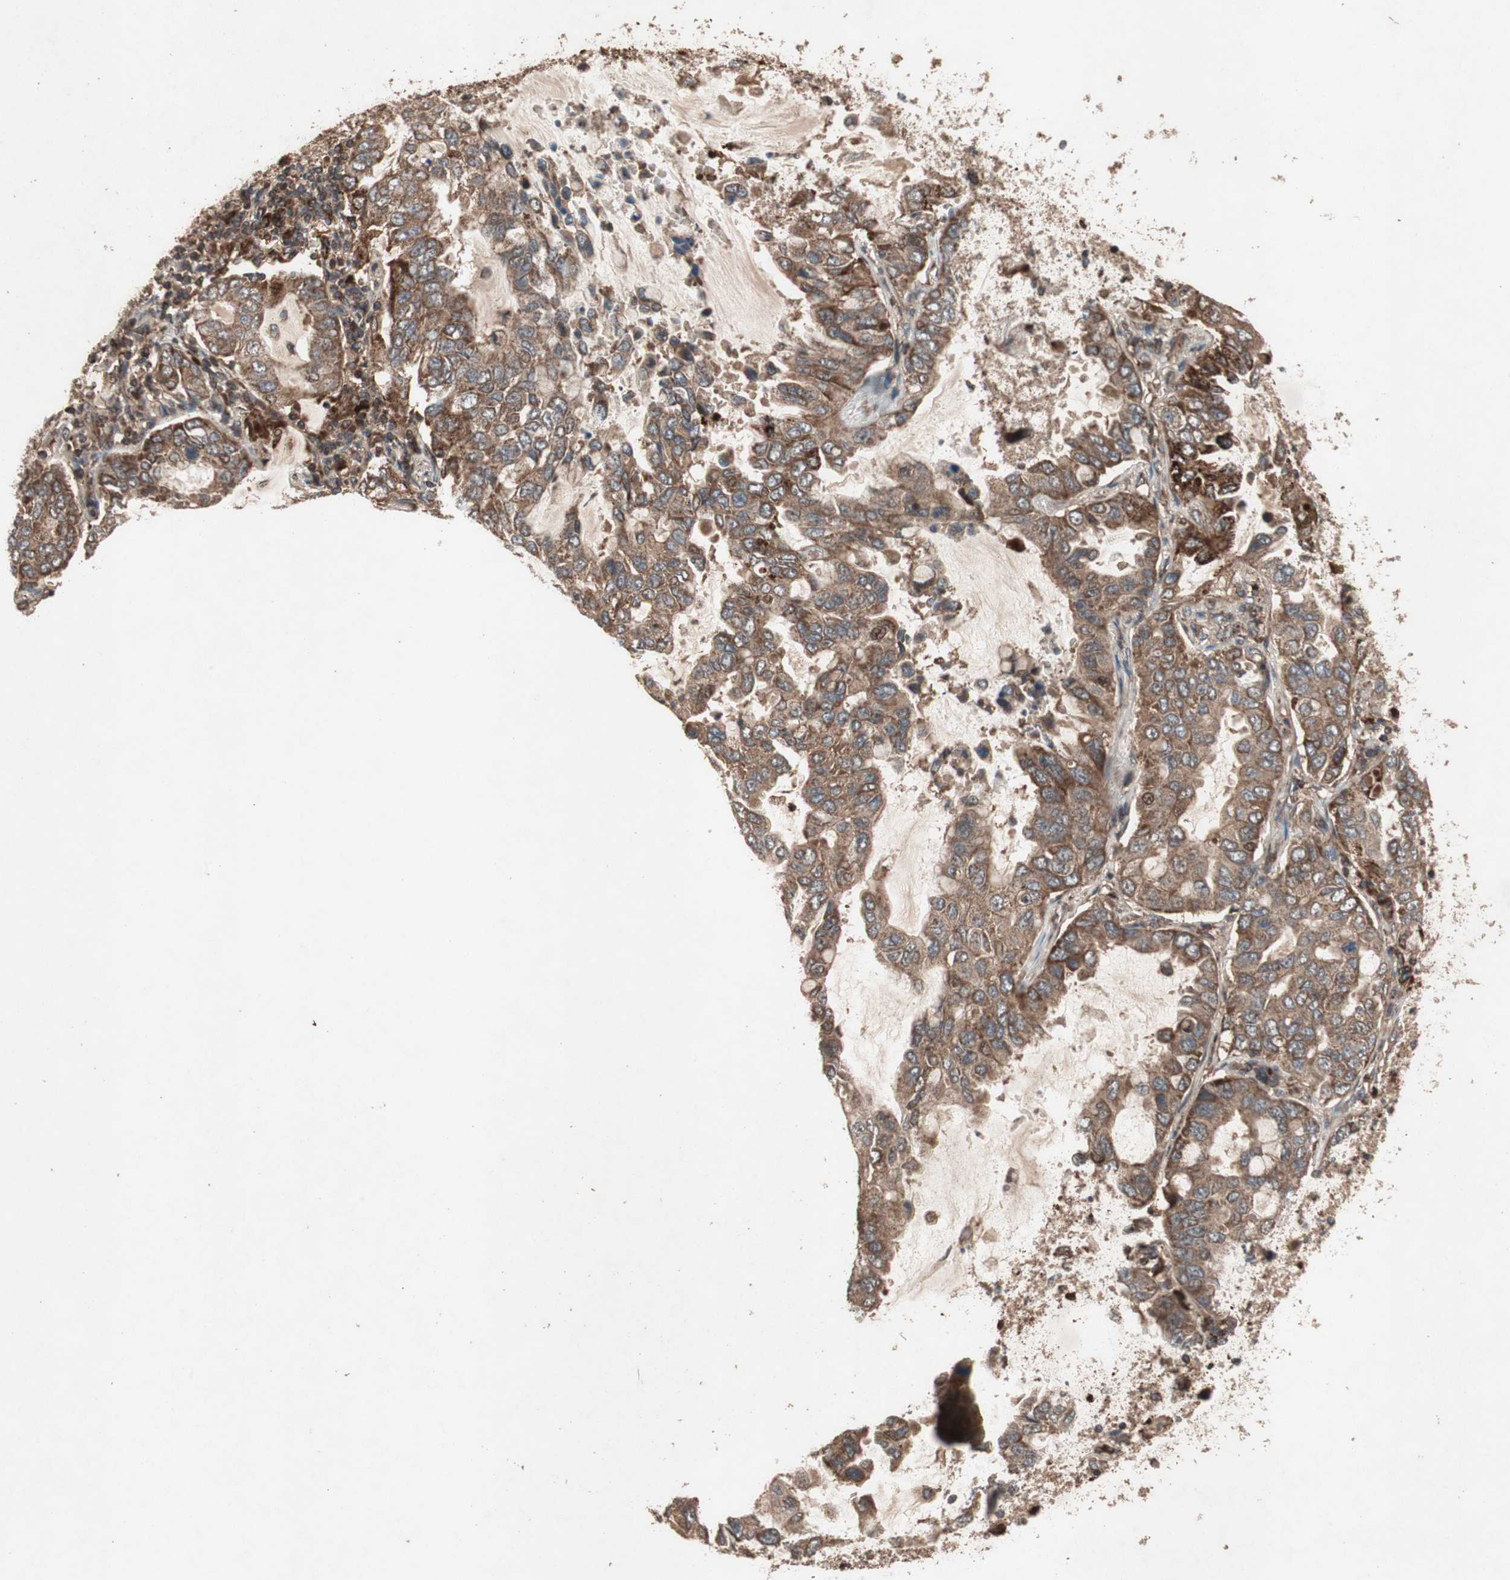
{"staining": {"intensity": "moderate", "quantity": ">75%", "location": "cytoplasmic/membranous"}, "tissue": "lung cancer", "cell_type": "Tumor cells", "image_type": "cancer", "snomed": [{"axis": "morphology", "description": "Adenocarcinoma, NOS"}, {"axis": "topography", "description": "Lung"}], "caption": "Protein expression analysis of human lung cancer reveals moderate cytoplasmic/membranous positivity in about >75% of tumor cells.", "gene": "RAB1A", "patient": {"sex": "male", "age": 64}}